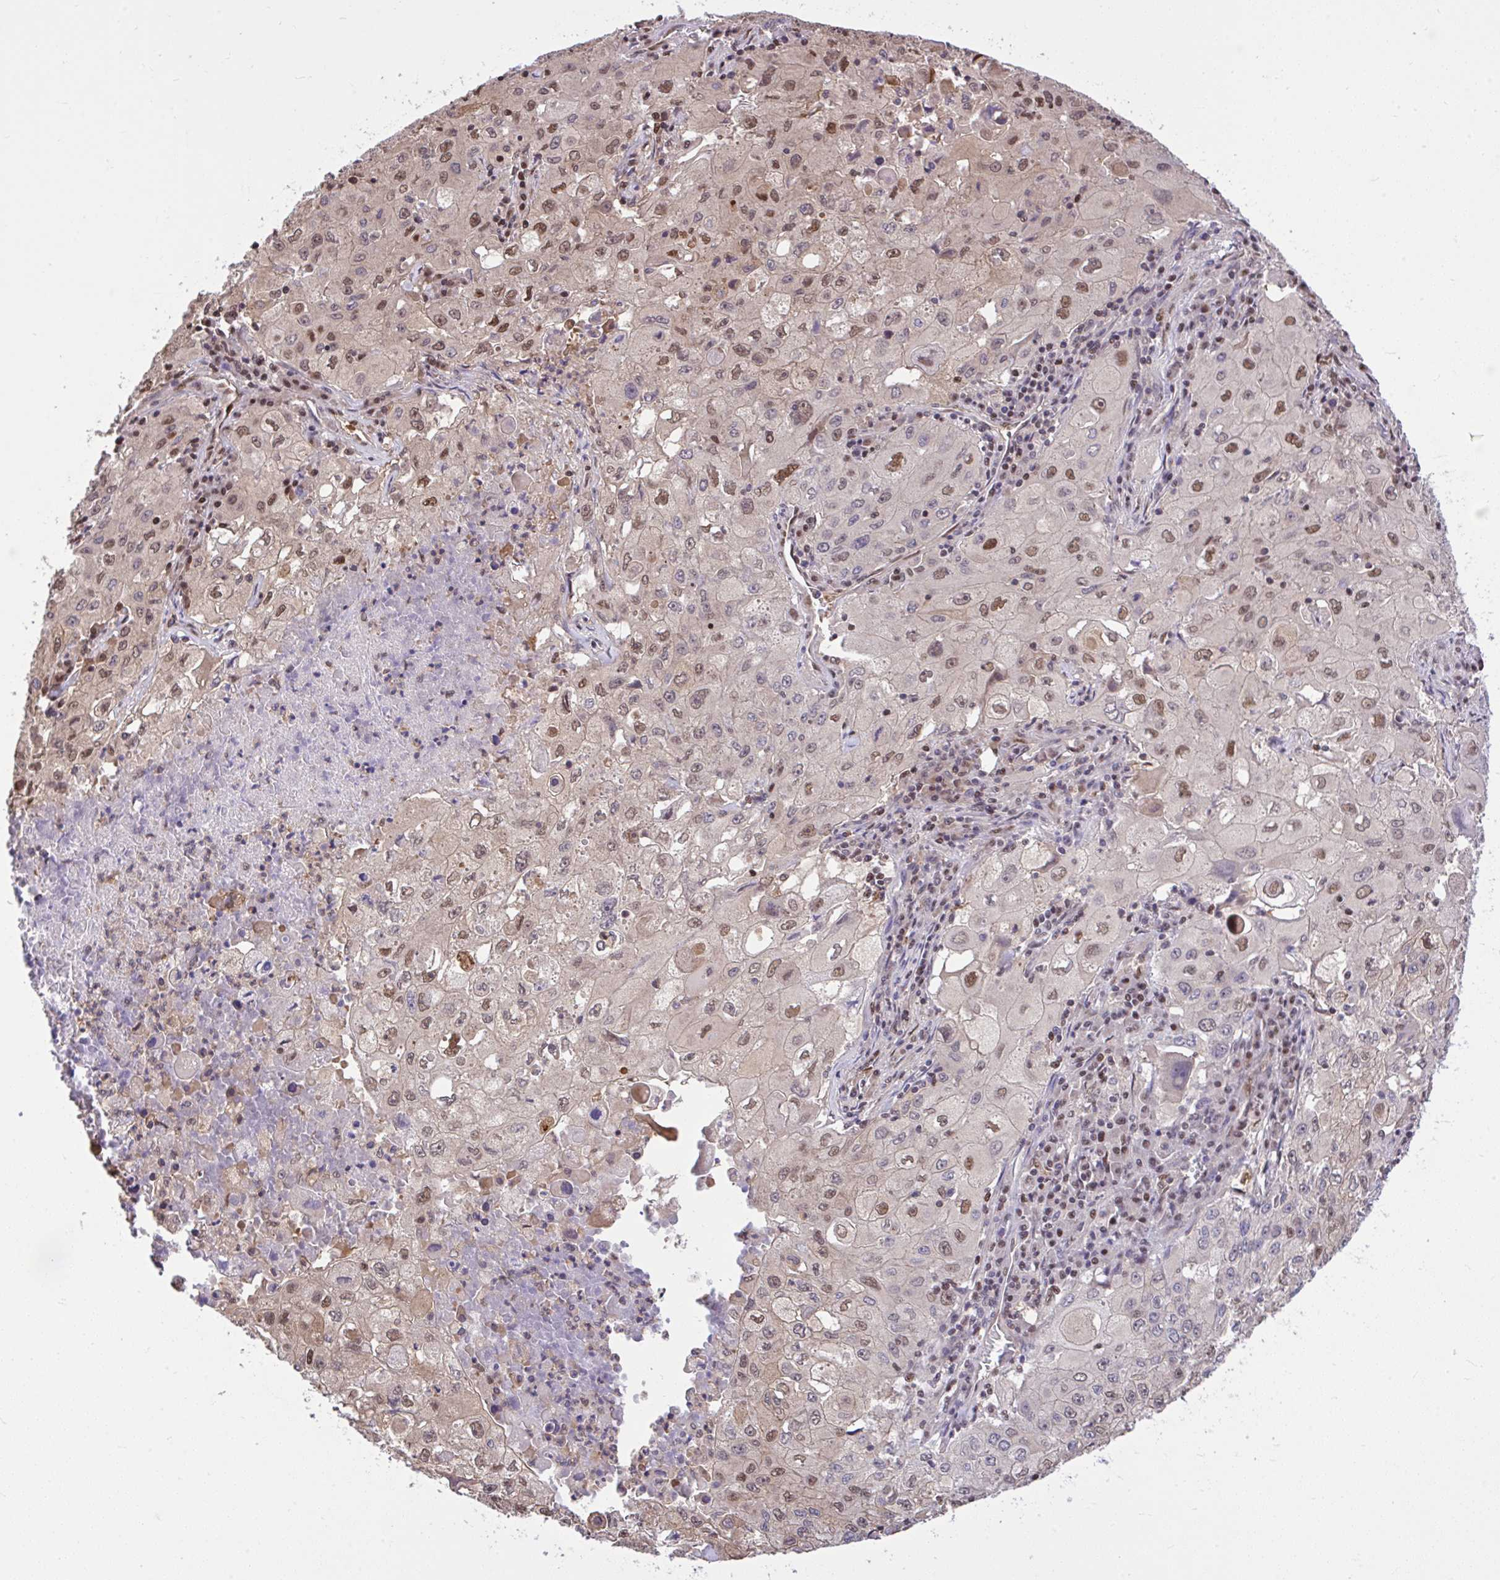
{"staining": {"intensity": "moderate", "quantity": "25%-75%", "location": "nuclear"}, "tissue": "lung cancer", "cell_type": "Tumor cells", "image_type": "cancer", "snomed": [{"axis": "morphology", "description": "Squamous cell carcinoma, NOS"}, {"axis": "topography", "description": "Lung"}], "caption": "This histopathology image demonstrates IHC staining of lung cancer, with medium moderate nuclear staining in about 25%-75% of tumor cells.", "gene": "GLIS3", "patient": {"sex": "male", "age": 63}}